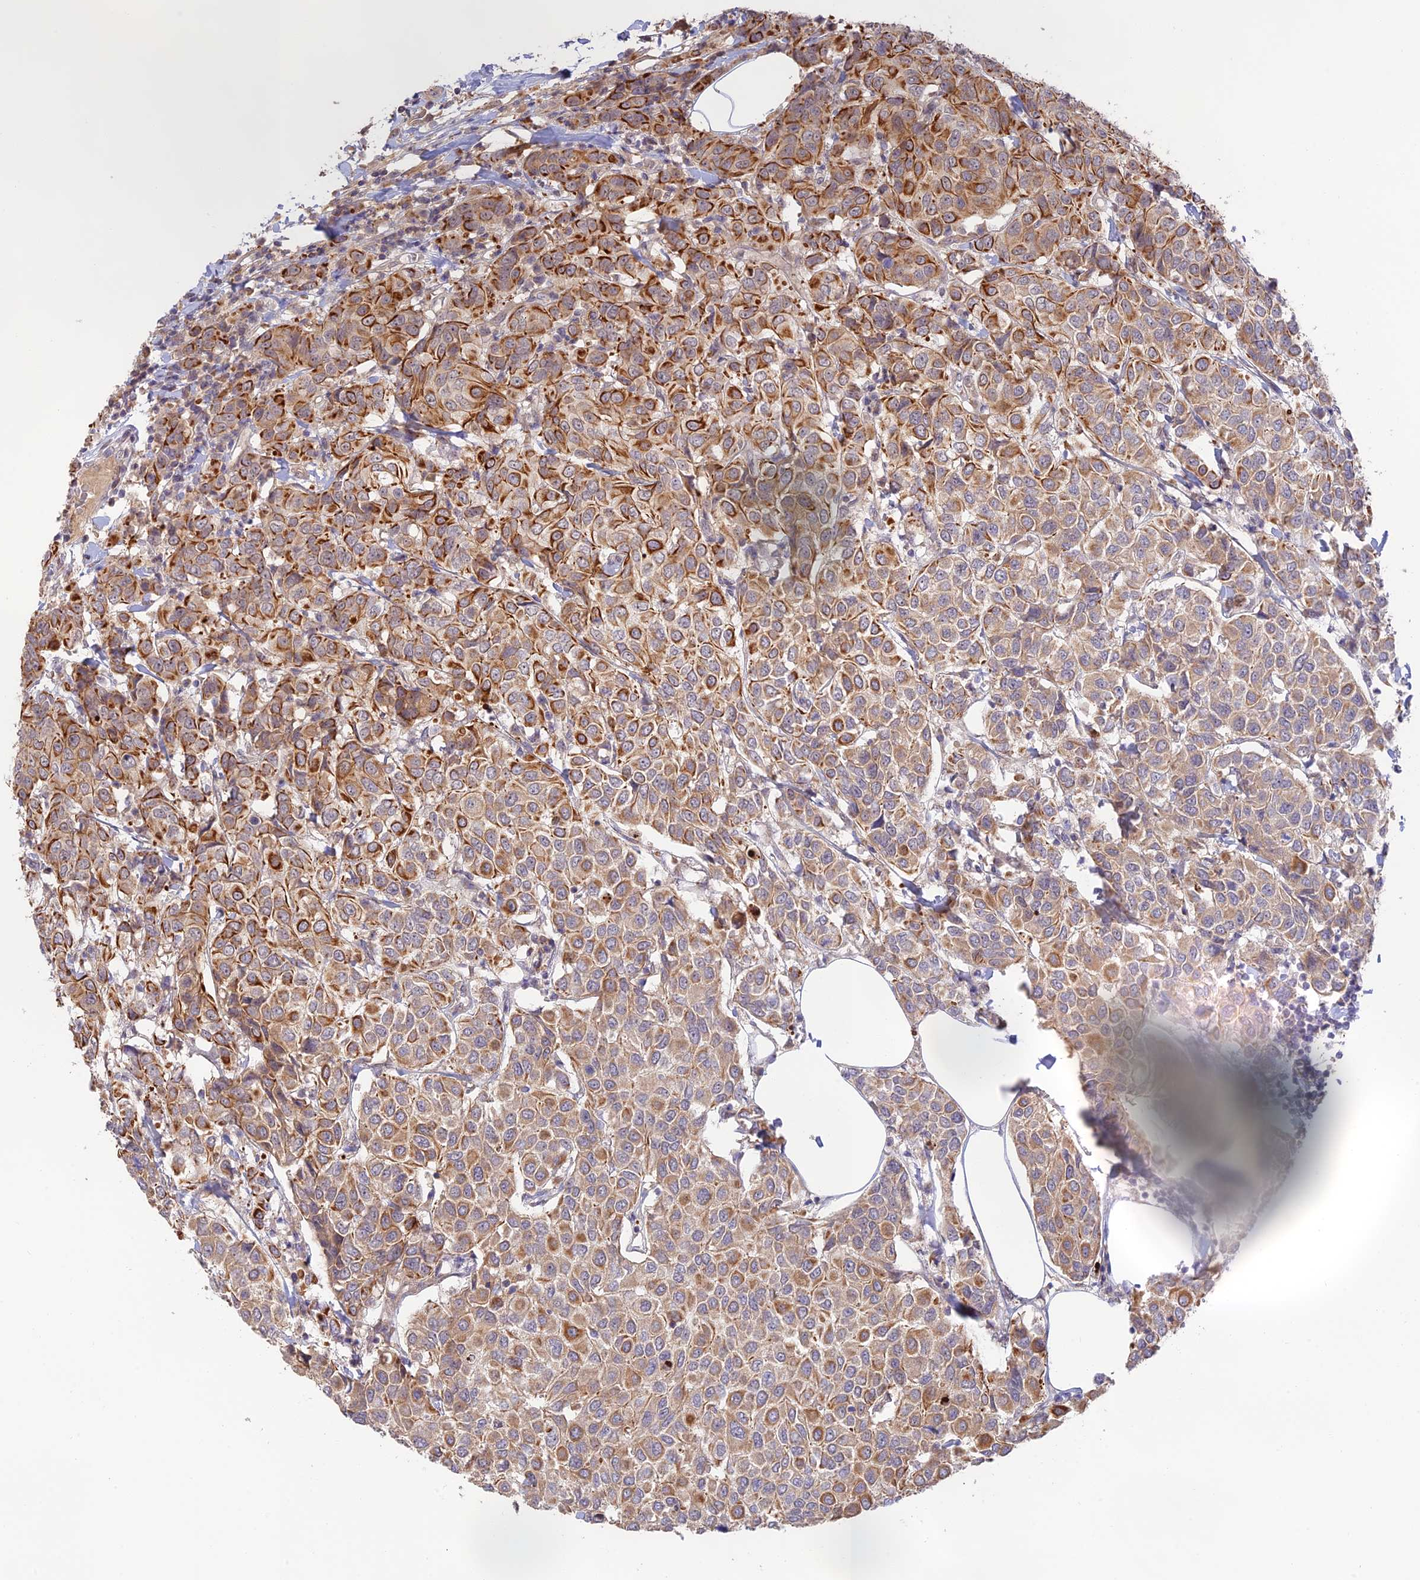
{"staining": {"intensity": "moderate", "quantity": ">75%", "location": "cytoplasmic/membranous"}, "tissue": "breast cancer", "cell_type": "Tumor cells", "image_type": "cancer", "snomed": [{"axis": "morphology", "description": "Duct carcinoma"}, {"axis": "topography", "description": "Breast"}], "caption": "Protein positivity by immunohistochemistry (IHC) reveals moderate cytoplasmic/membranous expression in approximately >75% of tumor cells in breast invasive ductal carcinoma.", "gene": "CAMSAP3", "patient": {"sex": "female", "age": 55}}